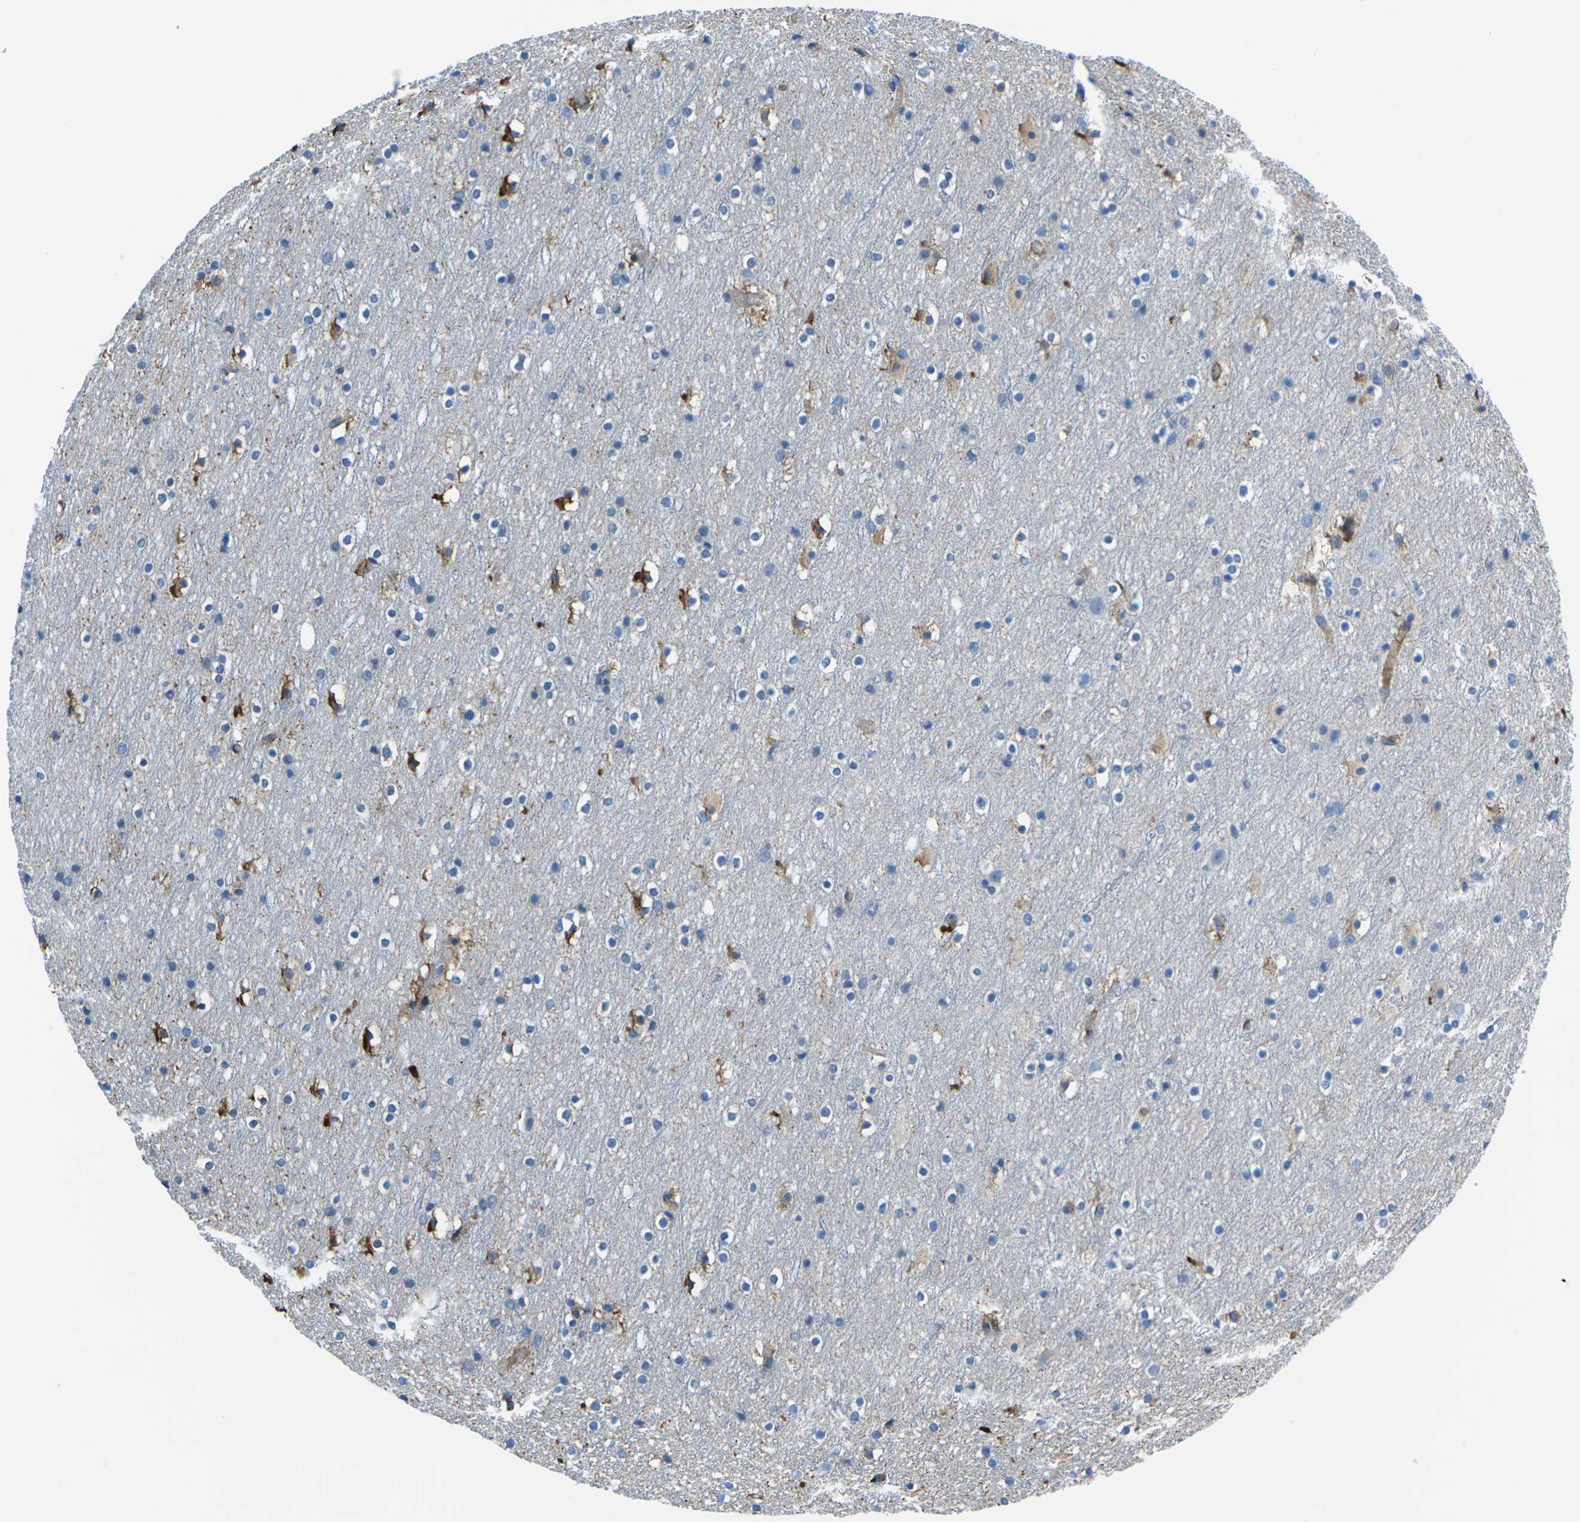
{"staining": {"intensity": "moderate", "quantity": "<25%", "location": "cytoplasmic/membranous"}, "tissue": "cerebral cortex", "cell_type": "Endothelial cells", "image_type": "normal", "snomed": [{"axis": "morphology", "description": "Normal tissue, NOS"}, {"axis": "topography", "description": "Cerebral cortex"}], "caption": "Immunohistochemistry photomicrograph of unremarkable cerebral cortex: cerebral cortex stained using immunohistochemistry shows low levels of moderate protein expression localized specifically in the cytoplasmic/membranous of endothelial cells, appearing as a cytoplasmic/membranous brown color.", "gene": "SOCS4", "patient": {"sex": "male", "age": 45}}